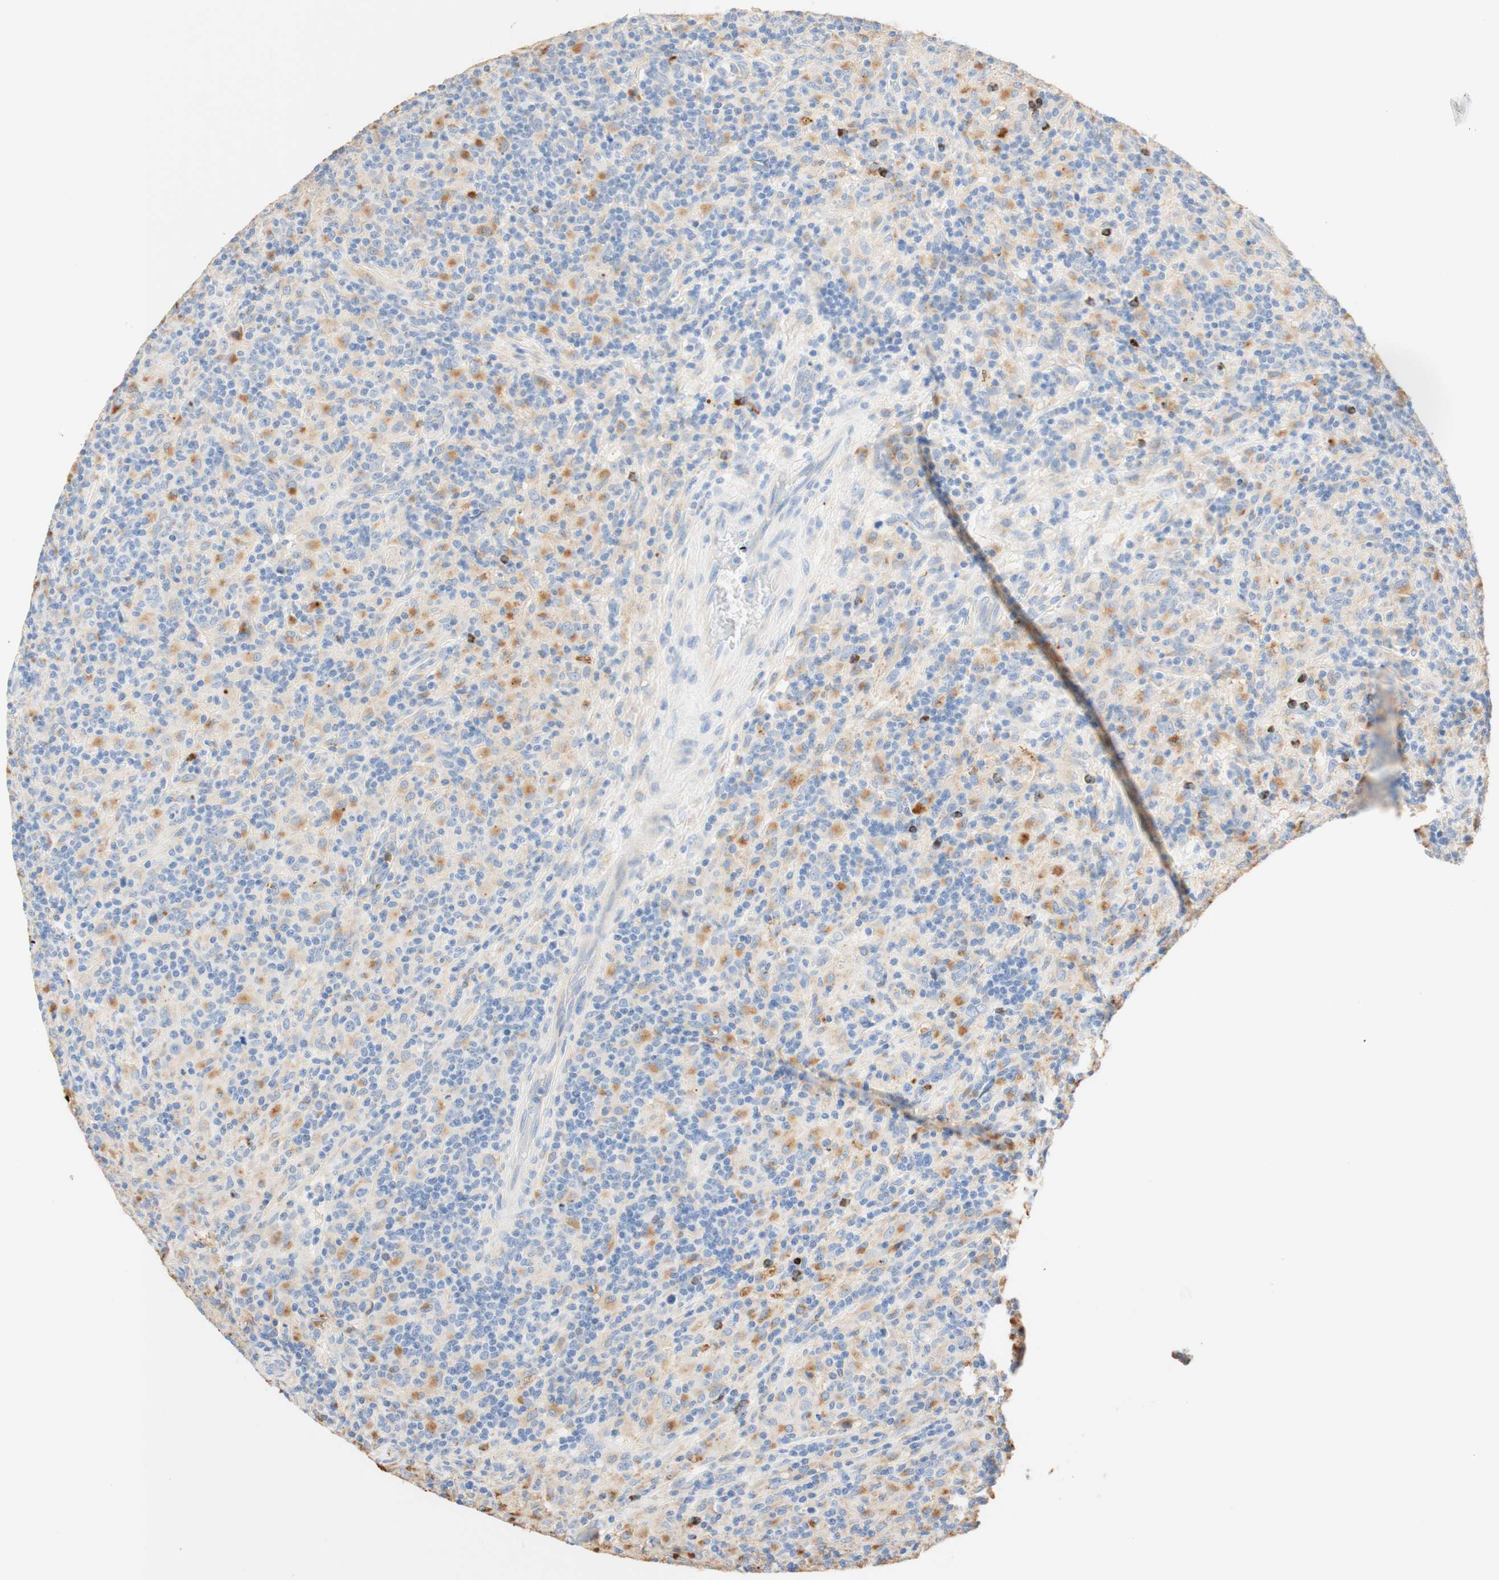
{"staining": {"intensity": "negative", "quantity": "none", "location": "none"}, "tissue": "lymphoma", "cell_type": "Tumor cells", "image_type": "cancer", "snomed": [{"axis": "morphology", "description": "Hodgkin's disease, NOS"}, {"axis": "topography", "description": "Lymph node"}], "caption": "Protein analysis of Hodgkin's disease displays no significant staining in tumor cells.", "gene": "CD63", "patient": {"sex": "male", "age": 70}}